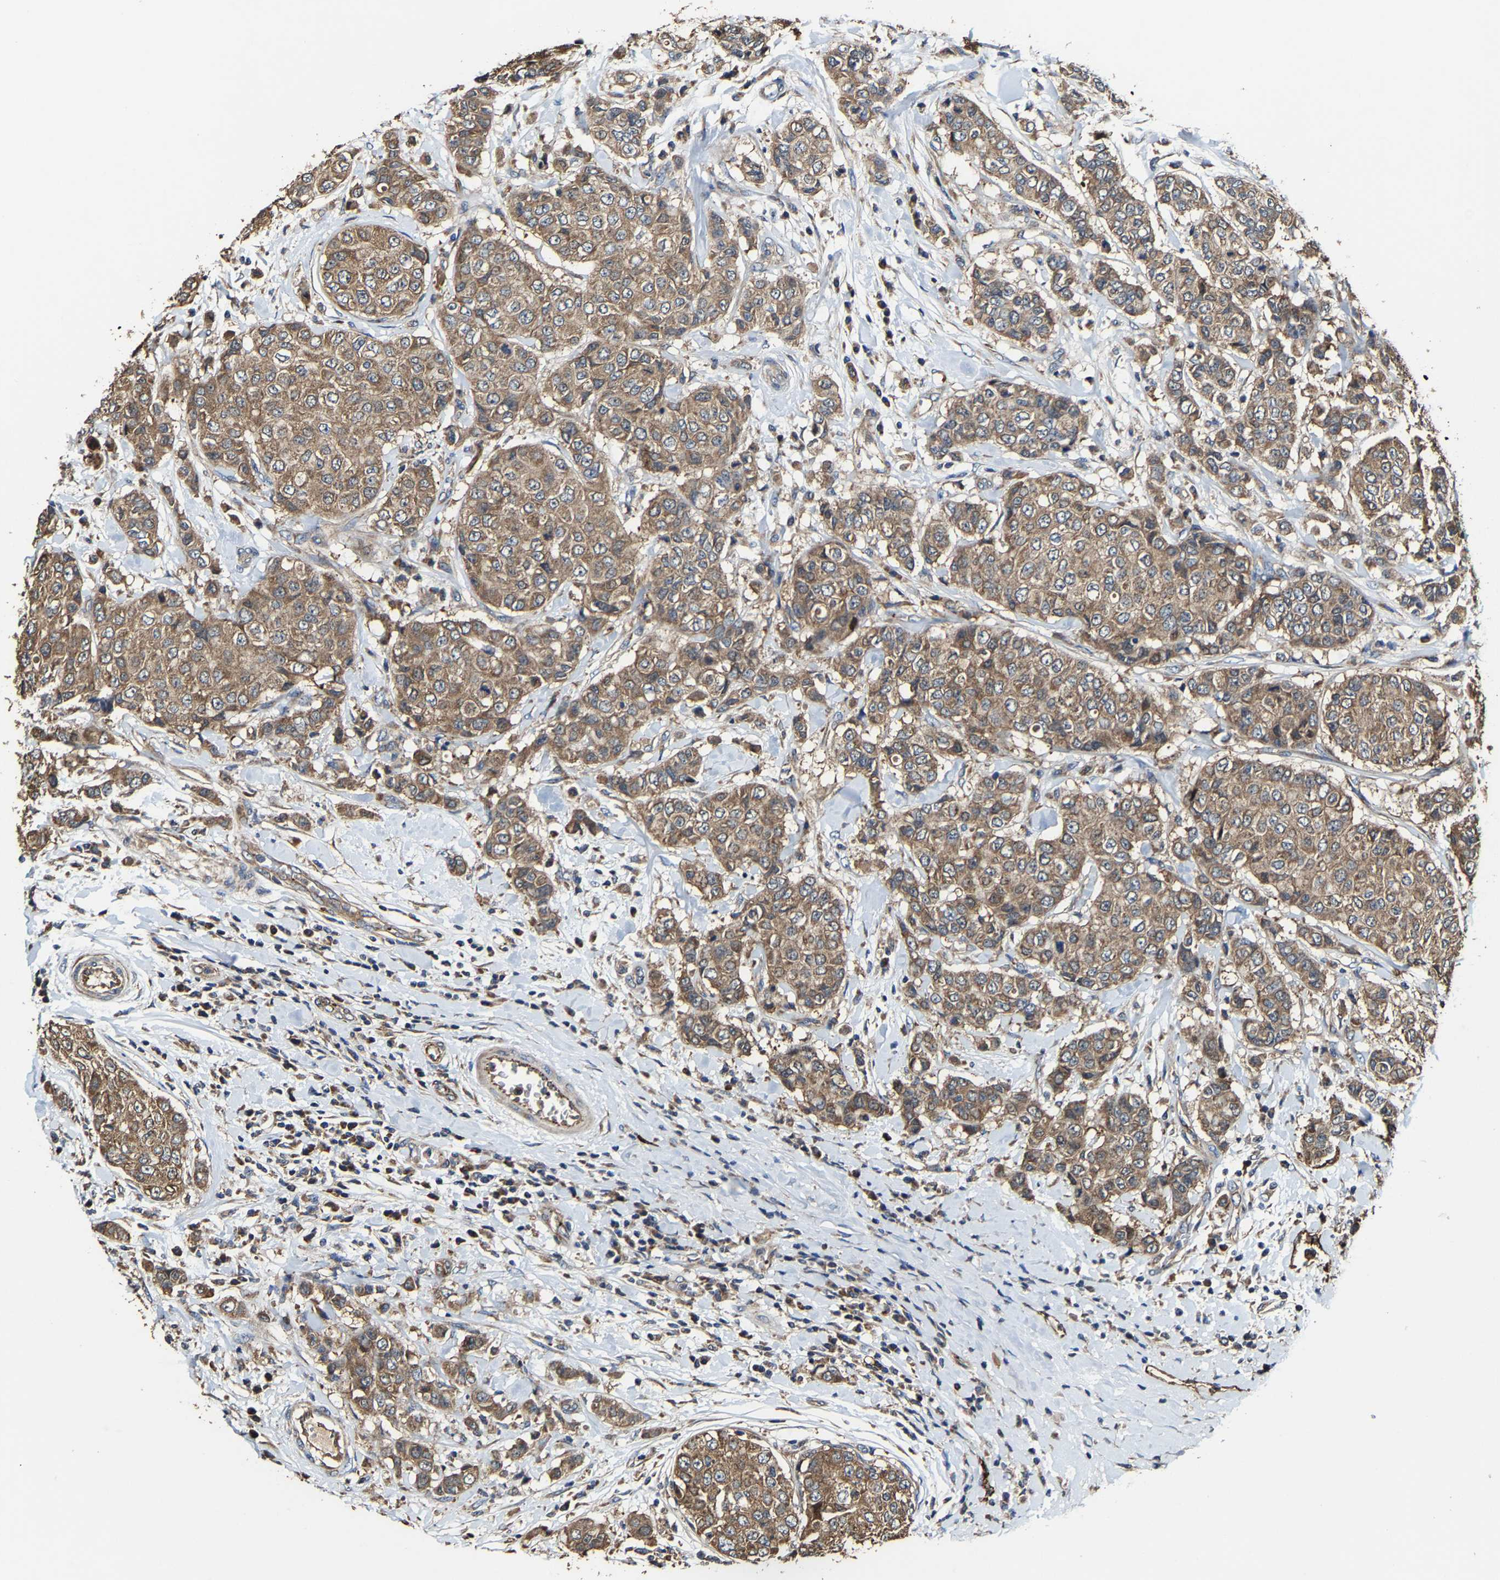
{"staining": {"intensity": "moderate", "quantity": ">75%", "location": "cytoplasmic/membranous"}, "tissue": "breast cancer", "cell_type": "Tumor cells", "image_type": "cancer", "snomed": [{"axis": "morphology", "description": "Duct carcinoma"}, {"axis": "topography", "description": "Breast"}], "caption": "The photomicrograph demonstrates immunohistochemical staining of infiltrating ductal carcinoma (breast). There is moderate cytoplasmic/membranous positivity is seen in approximately >75% of tumor cells. Immunohistochemistry (ihc) stains the protein in brown and the nuclei are stained blue.", "gene": "GFRA3", "patient": {"sex": "female", "age": 27}}